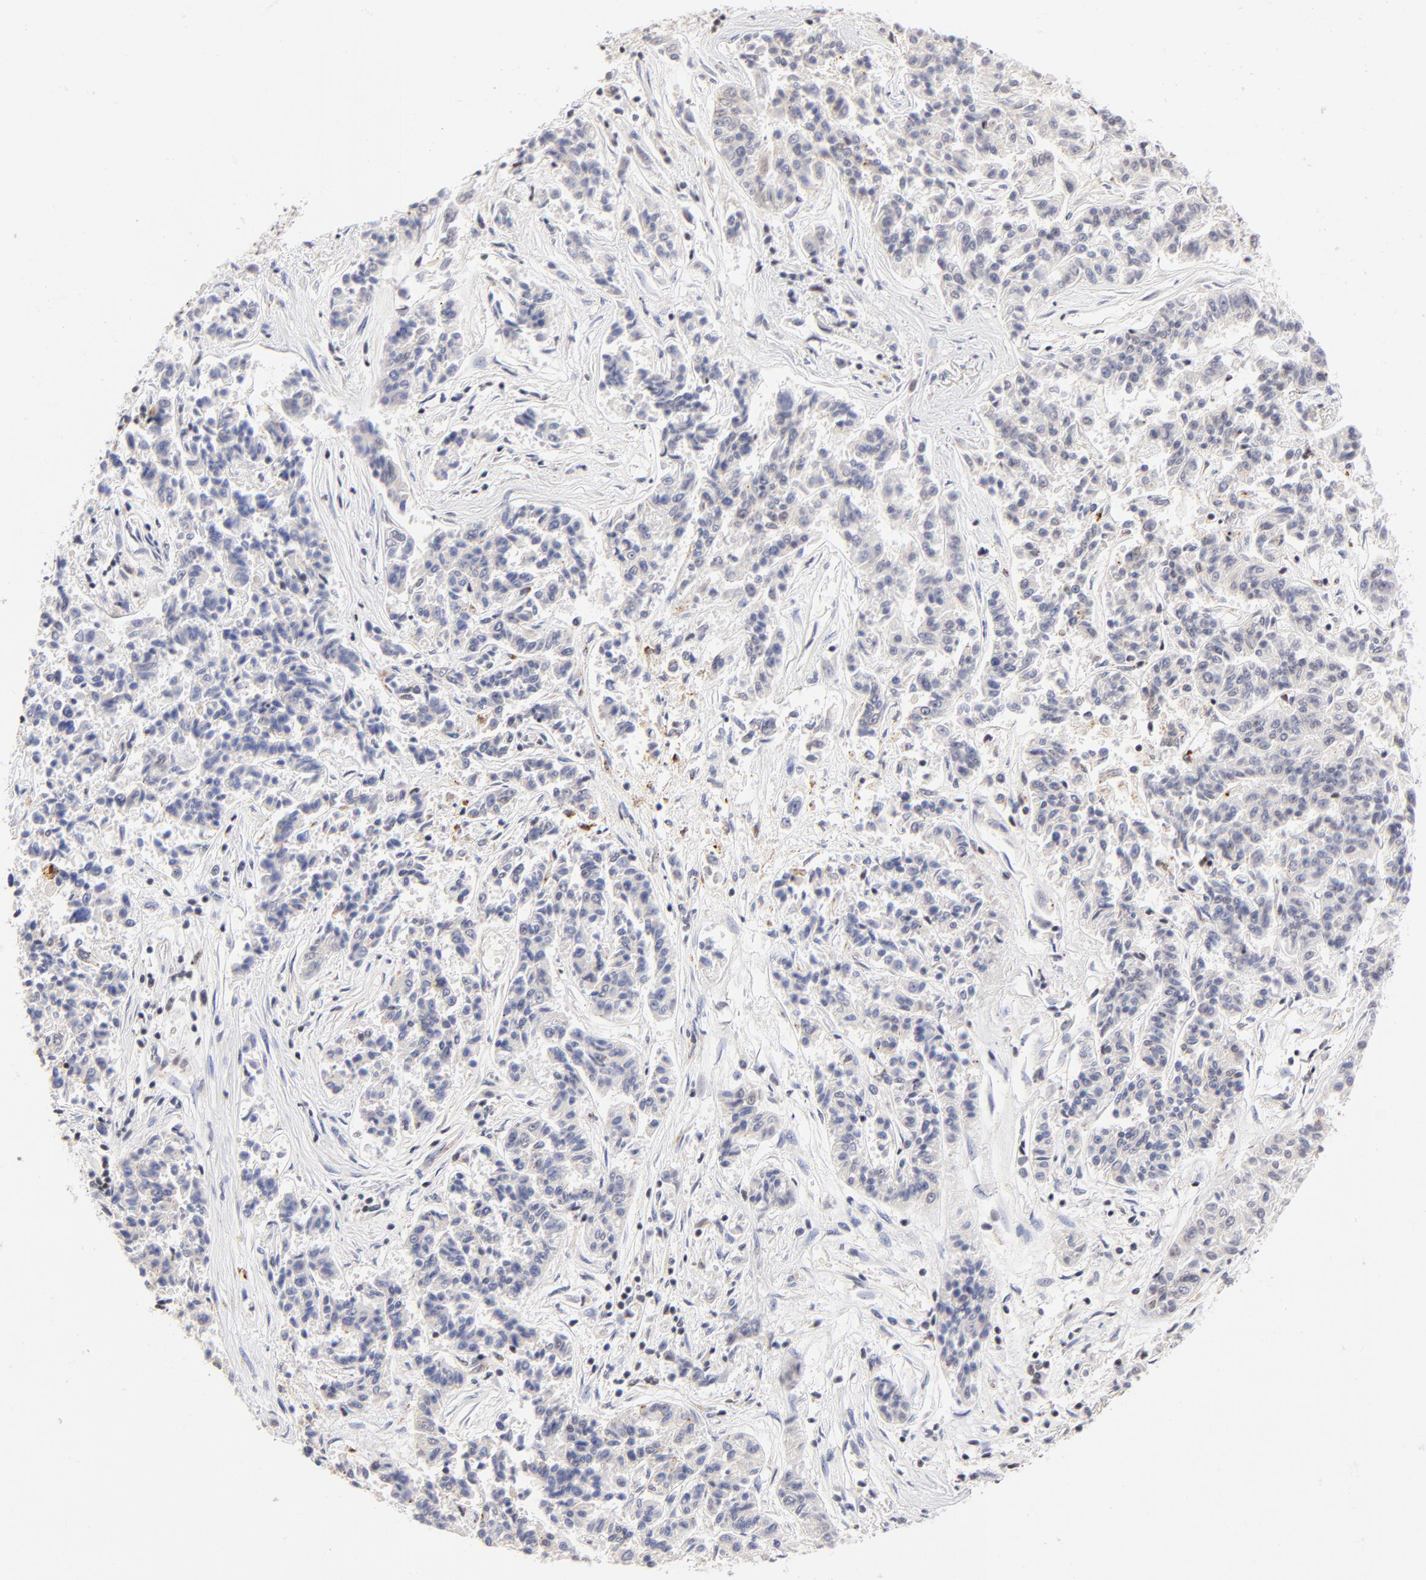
{"staining": {"intensity": "negative", "quantity": "none", "location": "none"}, "tissue": "lung cancer", "cell_type": "Tumor cells", "image_type": "cancer", "snomed": [{"axis": "morphology", "description": "Adenocarcinoma, NOS"}, {"axis": "topography", "description": "Lung"}], "caption": "Immunohistochemistry histopathology image of human lung cancer (adenocarcinoma) stained for a protein (brown), which exhibits no positivity in tumor cells.", "gene": "GABPA", "patient": {"sex": "male", "age": 84}}